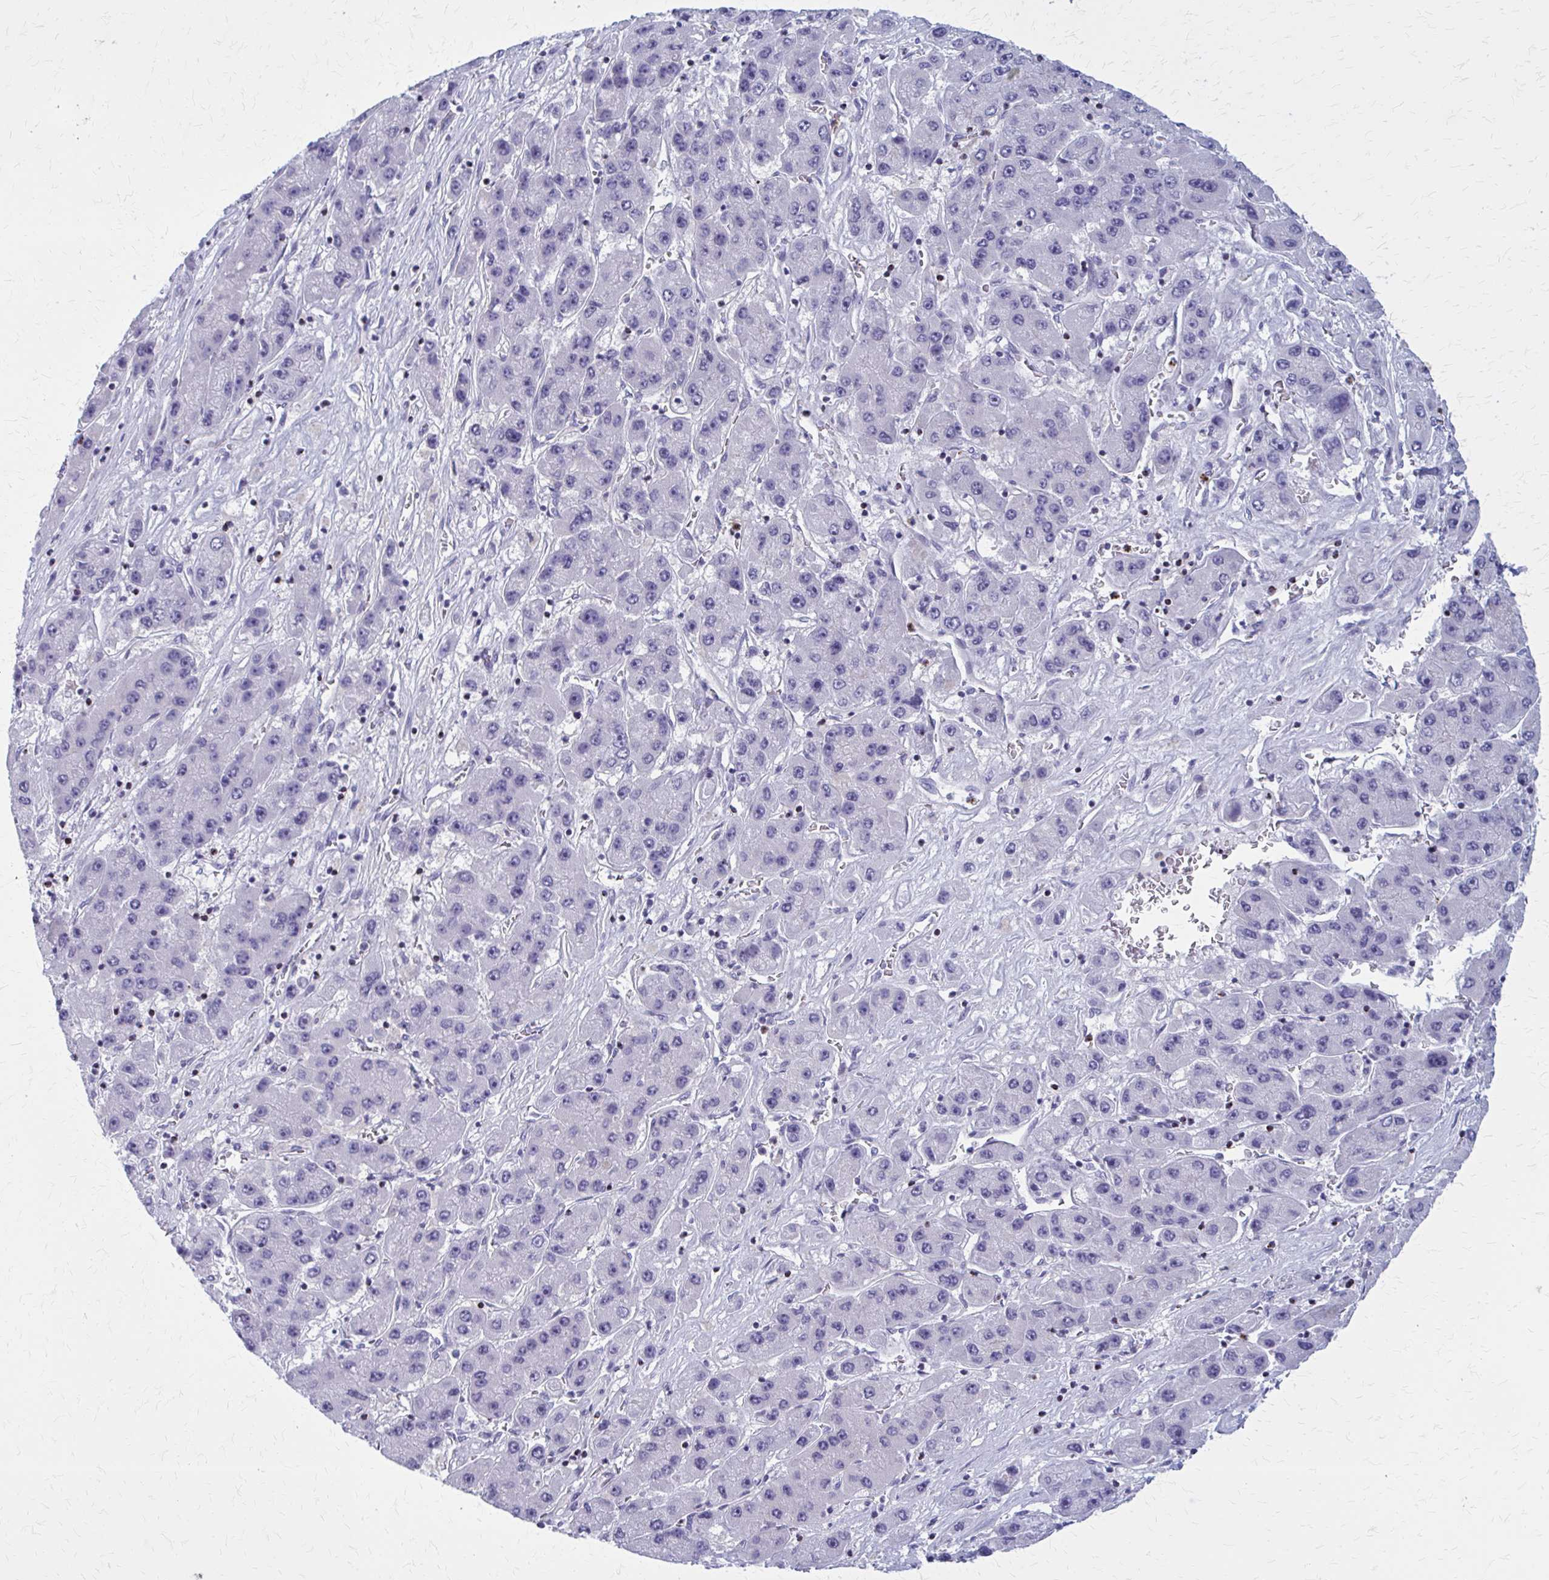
{"staining": {"intensity": "negative", "quantity": "none", "location": "none"}, "tissue": "liver cancer", "cell_type": "Tumor cells", "image_type": "cancer", "snomed": [{"axis": "morphology", "description": "Carcinoma, Hepatocellular, NOS"}, {"axis": "topography", "description": "Liver"}], "caption": "Photomicrograph shows no significant protein expression in tumor cells of liver cancer.", "gene": "PEDS1", "patient": {"sex": "female", "age": 61}}